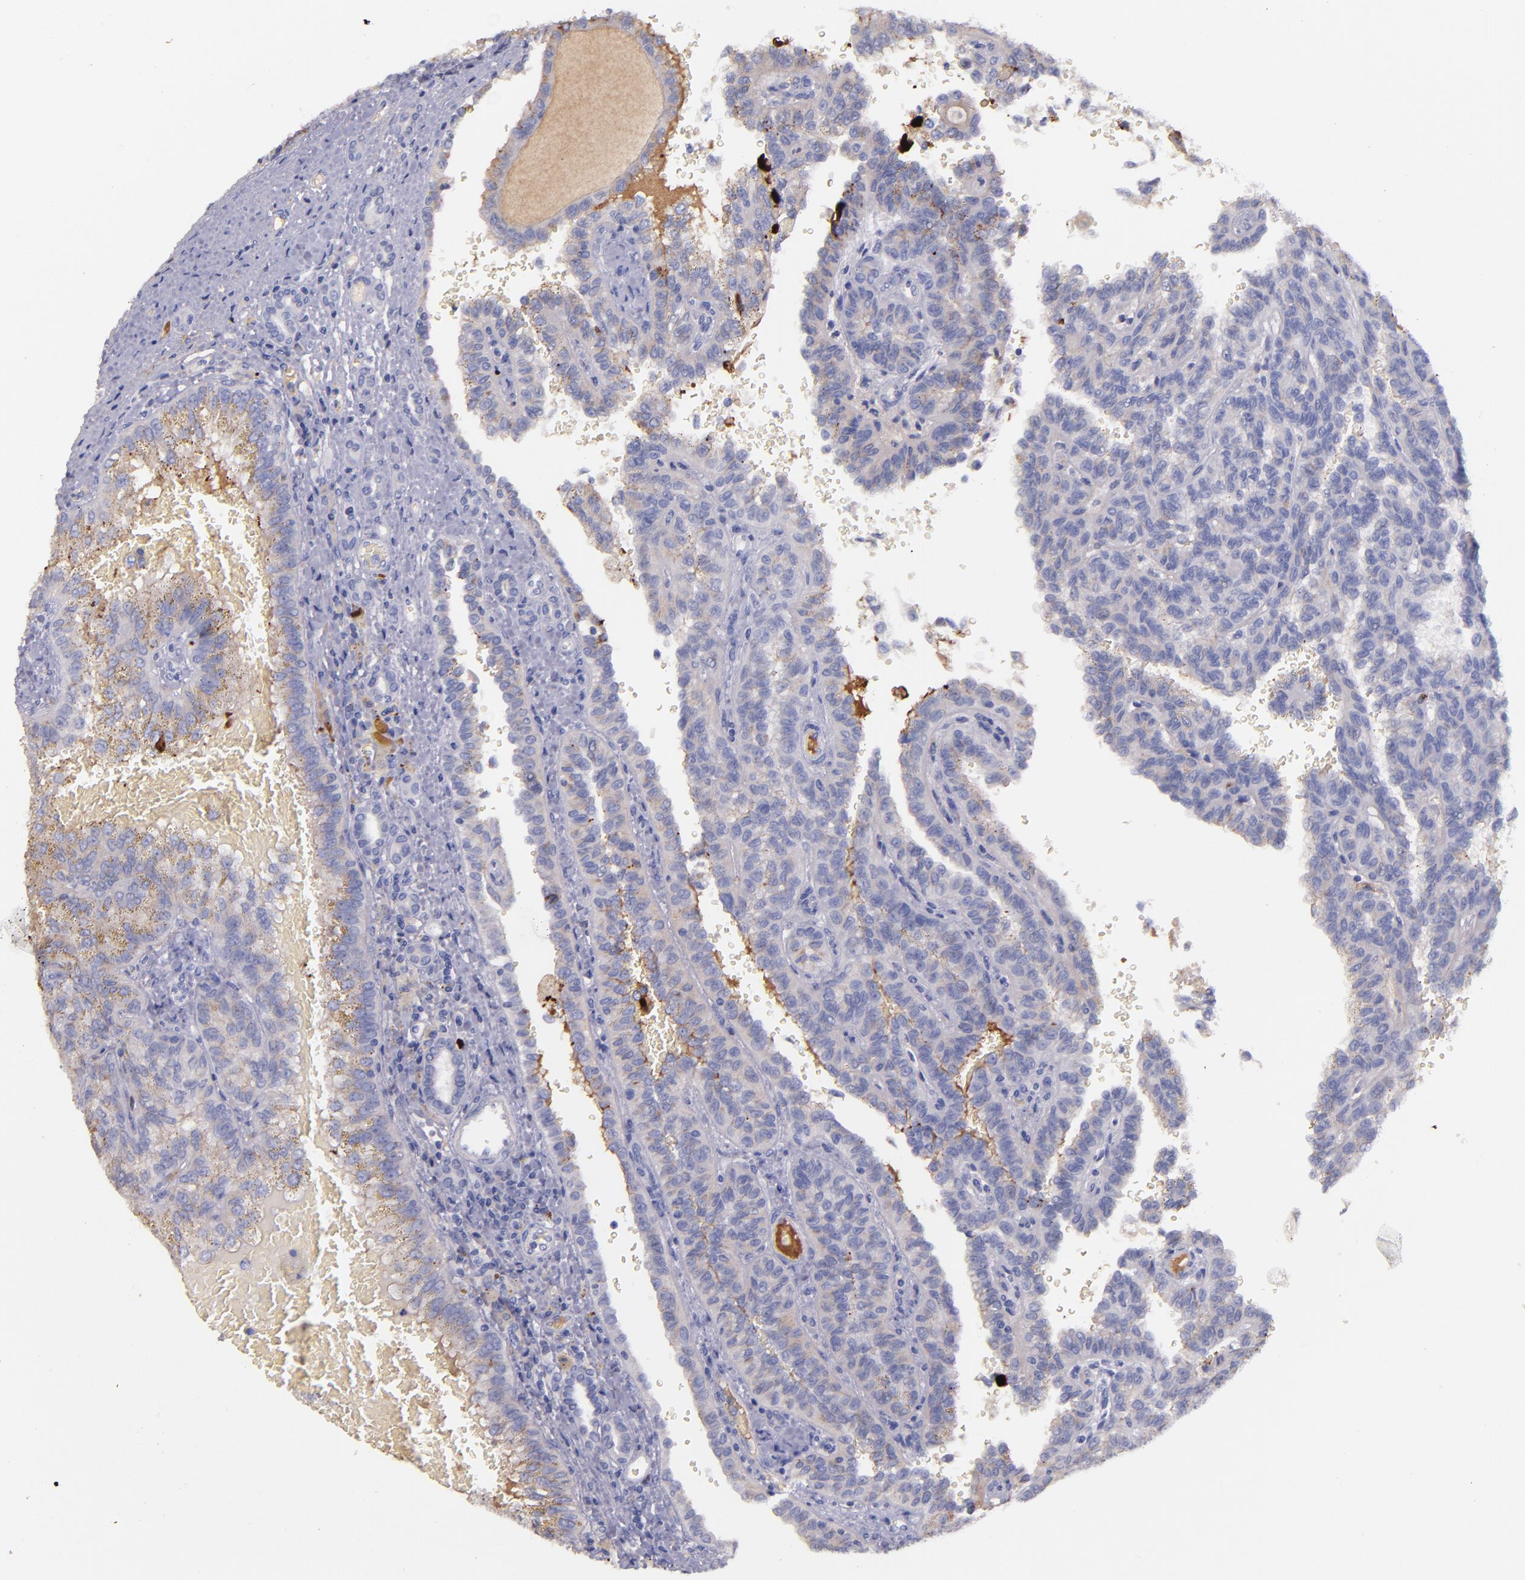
{"staining": {"intensity": "weak", "quantity": ">75%", "location": "cytoplasmic/membranous"}, "tissue": "renal cancer", "cell_type": "Tumor cells", "image_type": "cancer", "snomed": [{"axis": "morphology", "description": "Inflammation, NOS"}, {"axis": "morphology", "description": "Adenocarcinoma, NOS"}, {"axis": "topography", "description": "Kidney"}], "caption": "Human renal cancer stained with a protein marker displays weak staining in tumor cells.", "gene": "KNG1", "patient": {"sex": "male", "age": 68}}